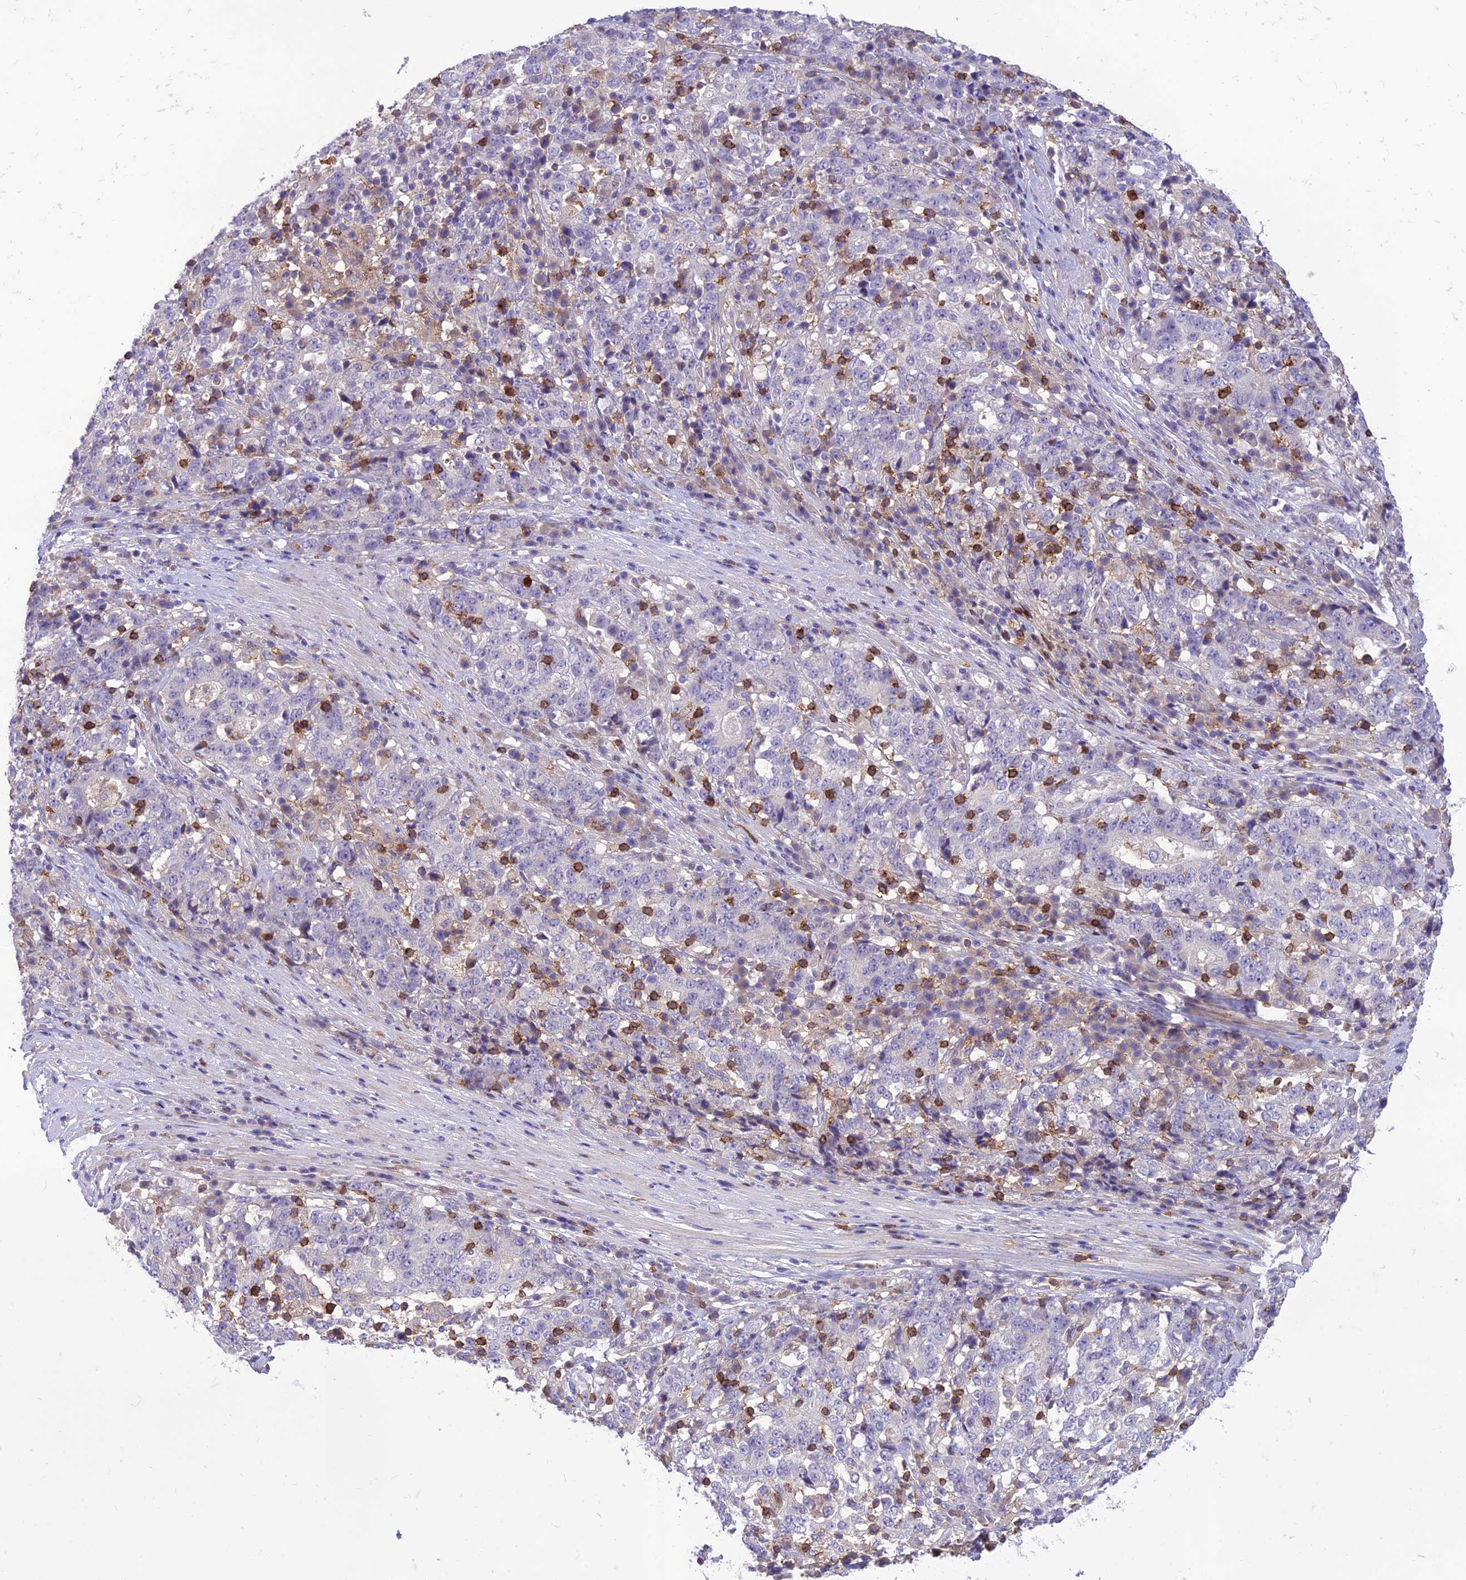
{"staining": {"intensity": "negative", "quantity": "none", "location": "none"}, "tissue": "stomach cancer", "cell_type": "Tumor cells", "image_type": "cancer", "snomed": [{"axis": "morphology", "description": "Adenocarcinoma, NOS"}, {"axis": "topography", "description": "Stomach"}], "caption": "Immunohistochemistry micrograph of neoplastic tissue: stomach adenocarcinoma stained with DAB reveals no significant protein positivity in tumor cells.", "gene": "ITGAE", "patient": {"sex": "male", "age": 59}}